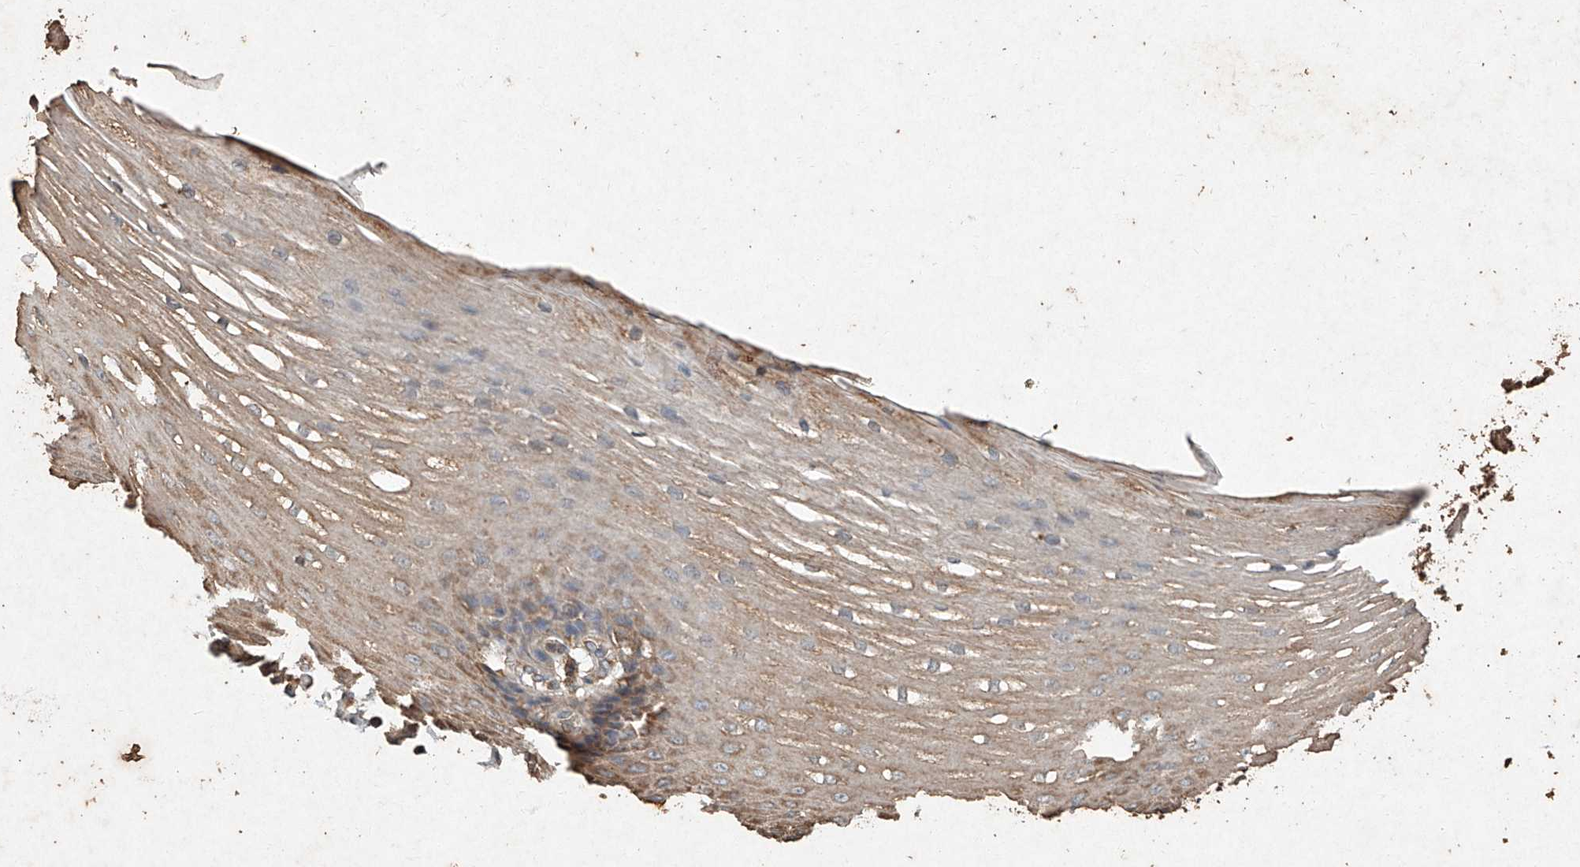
{"staining": {"intensity": "moderate", "quantity": "25%-75%", "location": "cytoplasmic/membranous"}, "tissue": "esophagus", "cell_type": "Squamous epithelial cells", "image_type": "normal", "snomed": [{"axis": "morphology", "description": "Normal tissue, NOS"}, {"axis": "topography", "description": "Esophagus"}], "caption": "About 25%-75% of squamous epithelial cells in benign human esophagus show moderate cytoplasmic/membranous protein staining as visualized by brown immunohistochemical staining.", "gene": "STK3", "patient": {"sex": "male", "age": 62}}